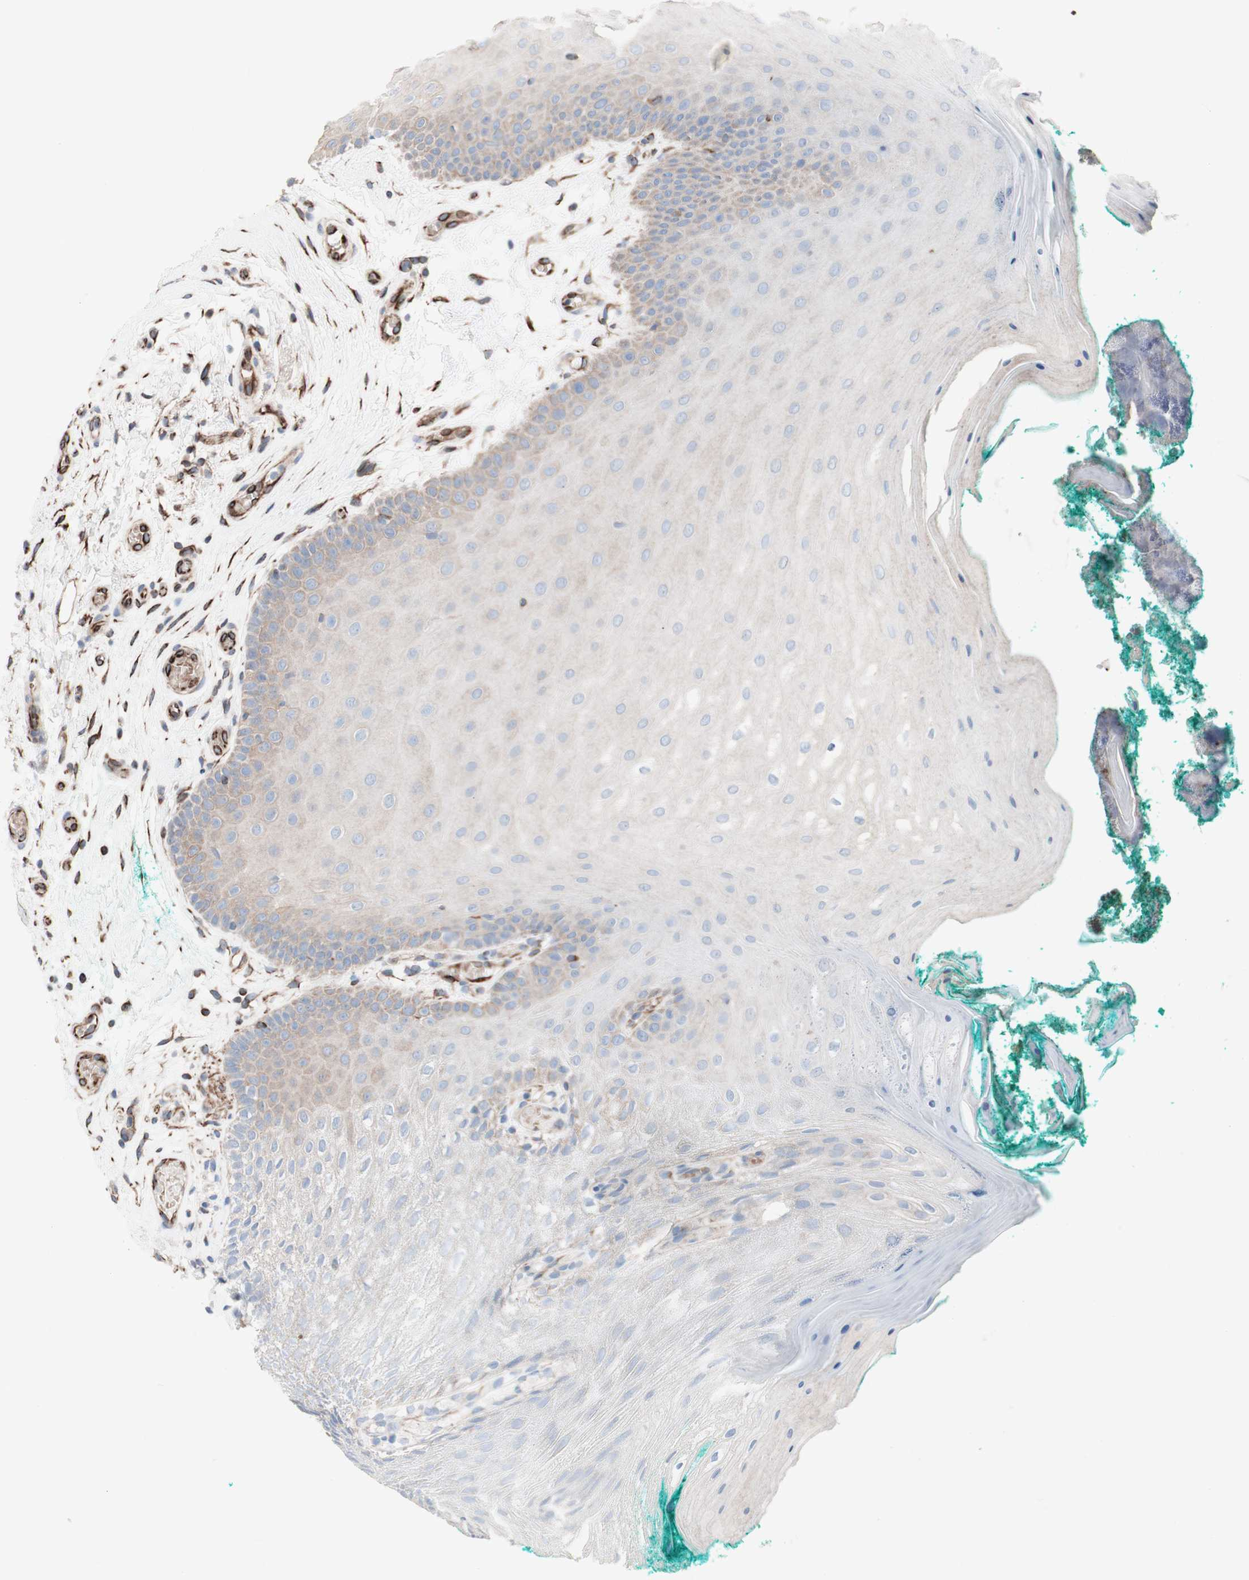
{"staining": {"intensity": "weak", "quantity": "<25%", "location": "cytoplasmic/membranous"}, "tissue": "oral mucosa", "cell_type": "Squamous epithelial cells", "image_type": "normal", "snomed": [{"axis": "morphology", "description": "Normal tissue, NOS"}, {"axis": "topography", "description": "Skeletal muscle"}, {"axis": "topography", "description": "Oral tissue"}], "caption": "Immunohistochemistry of unremarkable oral mucosa shows no staining in squamous epithelial cells. Brightfield microscopy of immunohistochemistry stained with DAB (brown) and hematoxylin (blue), captured at high magnification.", "gene": "AGPAT5", "patient": {"sex": "male", "age": 58}}